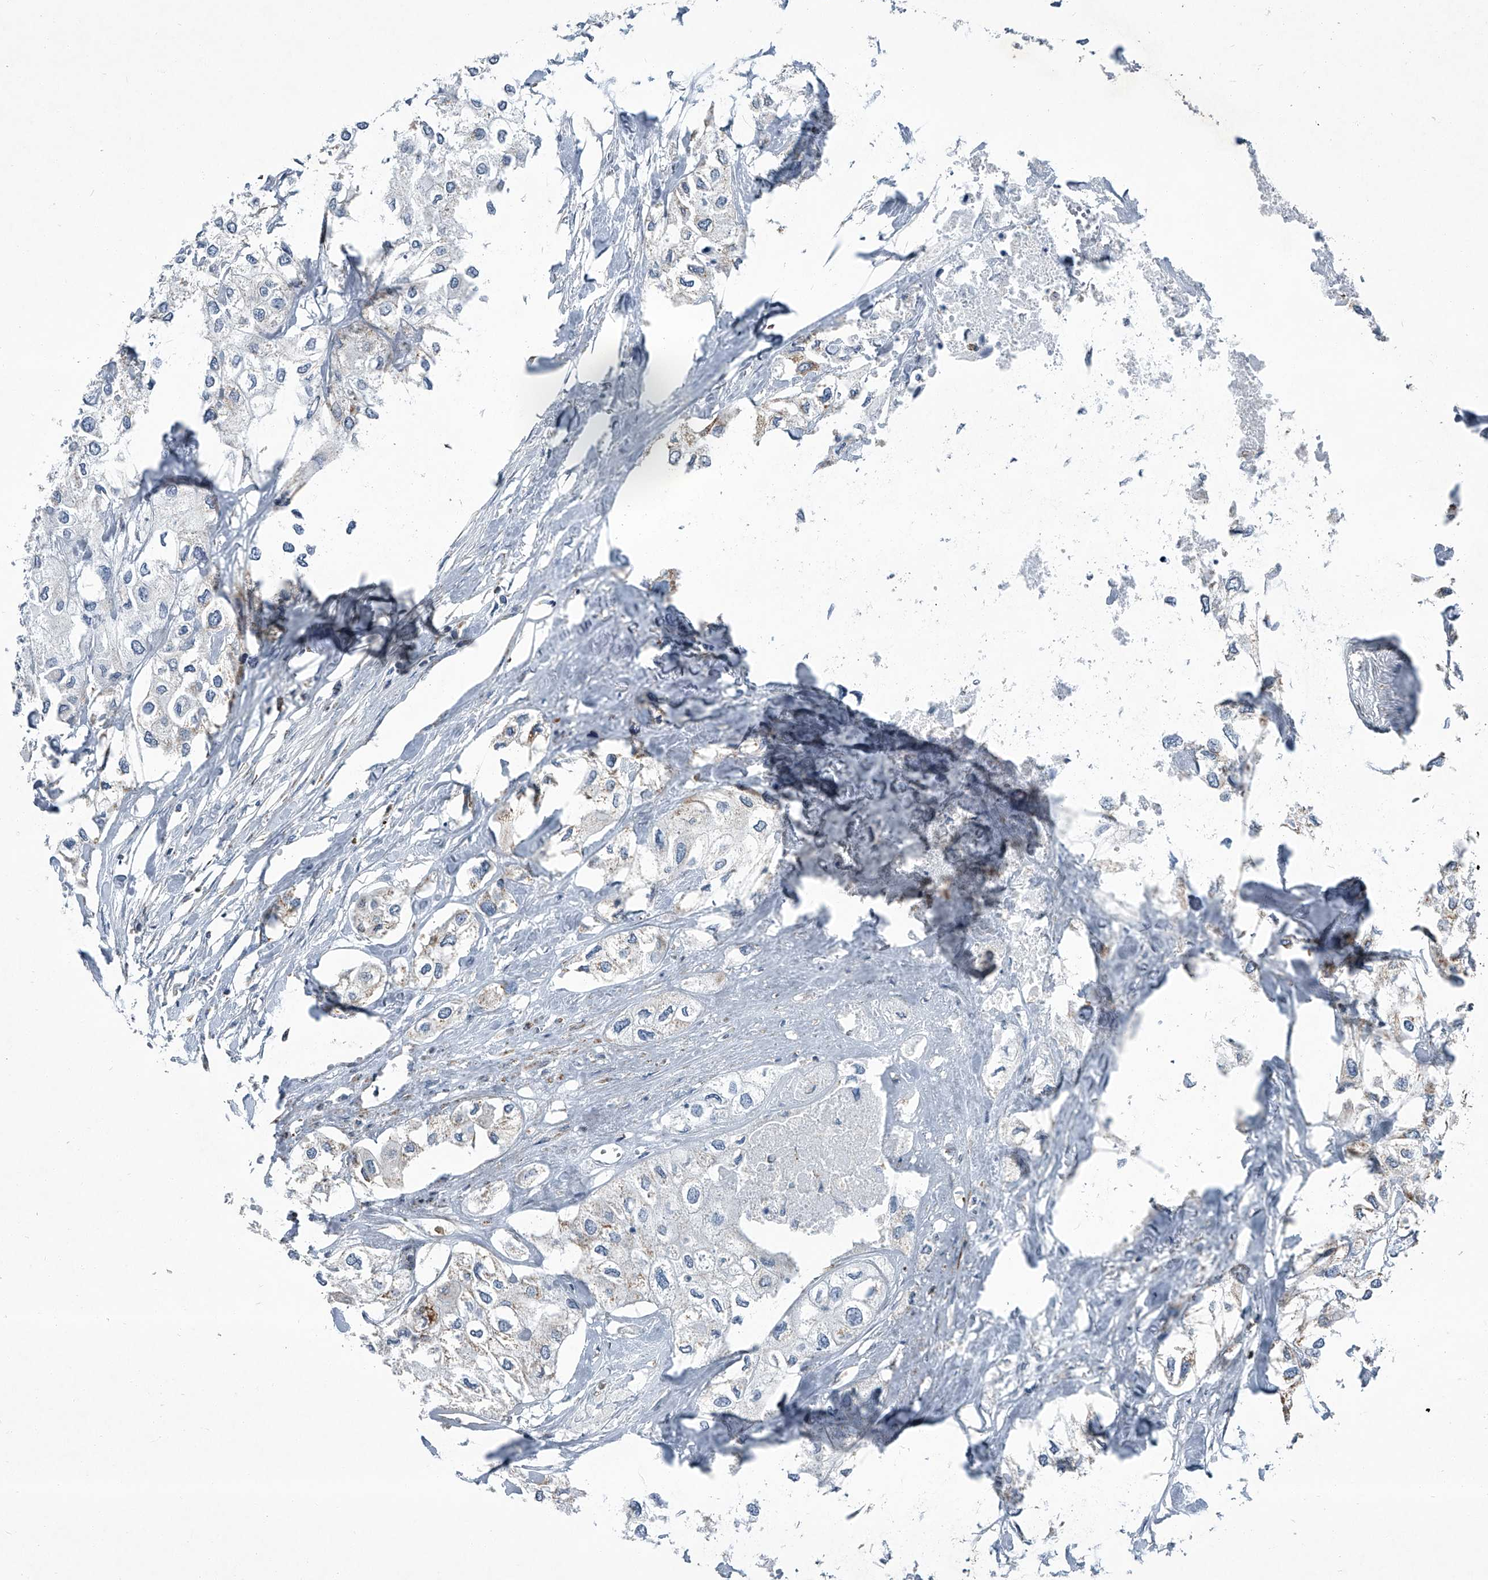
{"staining": {"intensity": "weak", "quantity": "<25%", "location": "cytoplasmic/membranous"}, "tissue": "urothelial cancer", "cell_type": "Tumor cells", "image_type": "cancer", "snomed": [{"axis": "morphology", "description": "Urothelial carcinoma, High grade"}, {"axis": "topography", "description": "Urinary bladder"}], "caption": "There is no significant expression in tumor cells of urothelial carcinoma (high-grade).", "gene": "CHRNA7", "patient": {"sex": "male", "age": 64}}